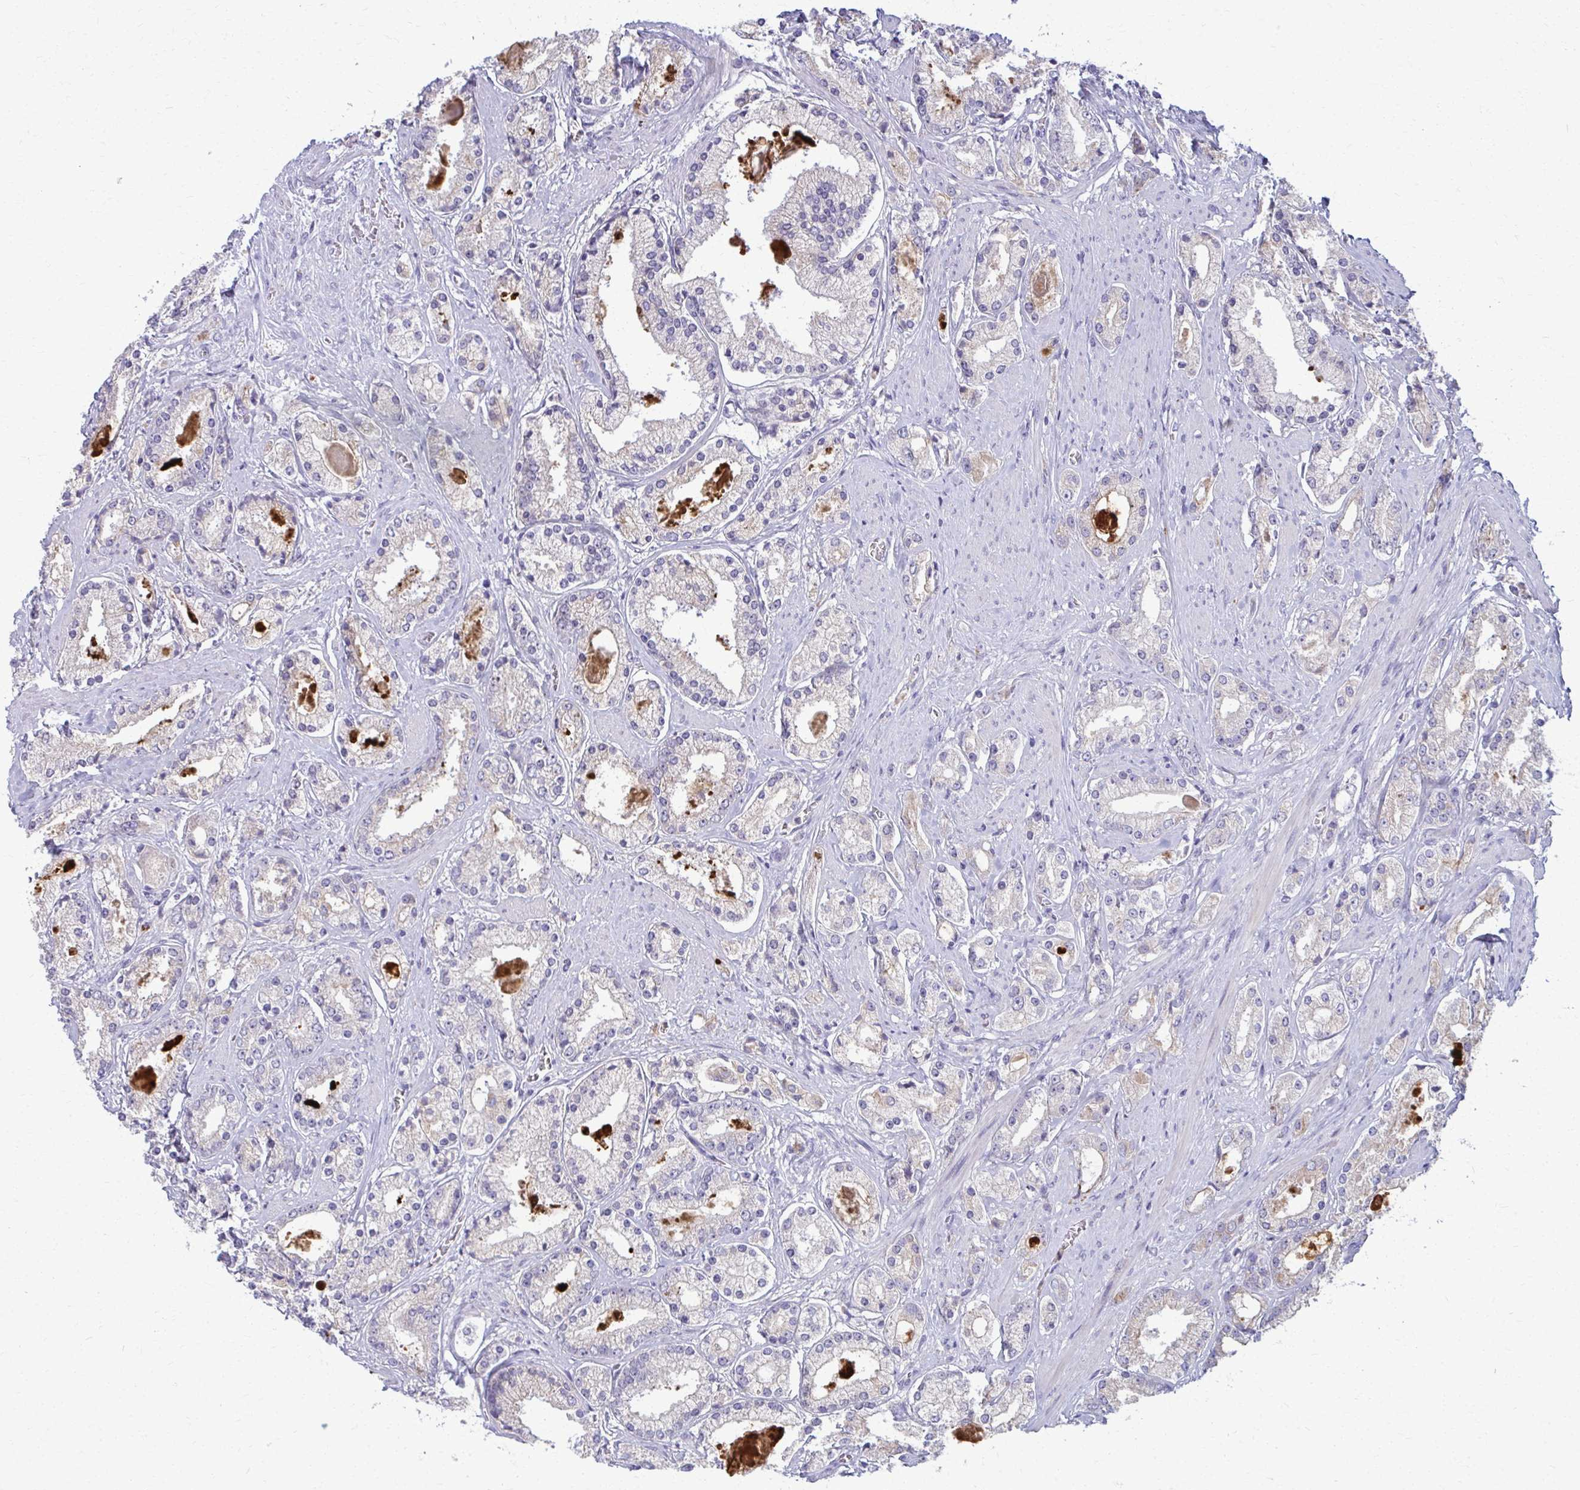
{"staining": {"intensity": "negative", "quantity": "none", "location": "none"}, "tissue": "prostate cancer", "cell_type": "Tumor cells", "image_type": "cancer", "snomed": [{"axis": "morphology", "description": "Adenocarcinoma, High grade"}, {"axis": "topography", "description": "Prostate"}], "caption": "Tumor cells are negative for protein expression in human prostate adenocarcinoma (high-grade).", "gene": "OR4M1", "patient": {"sex": "male", "age": 67}}